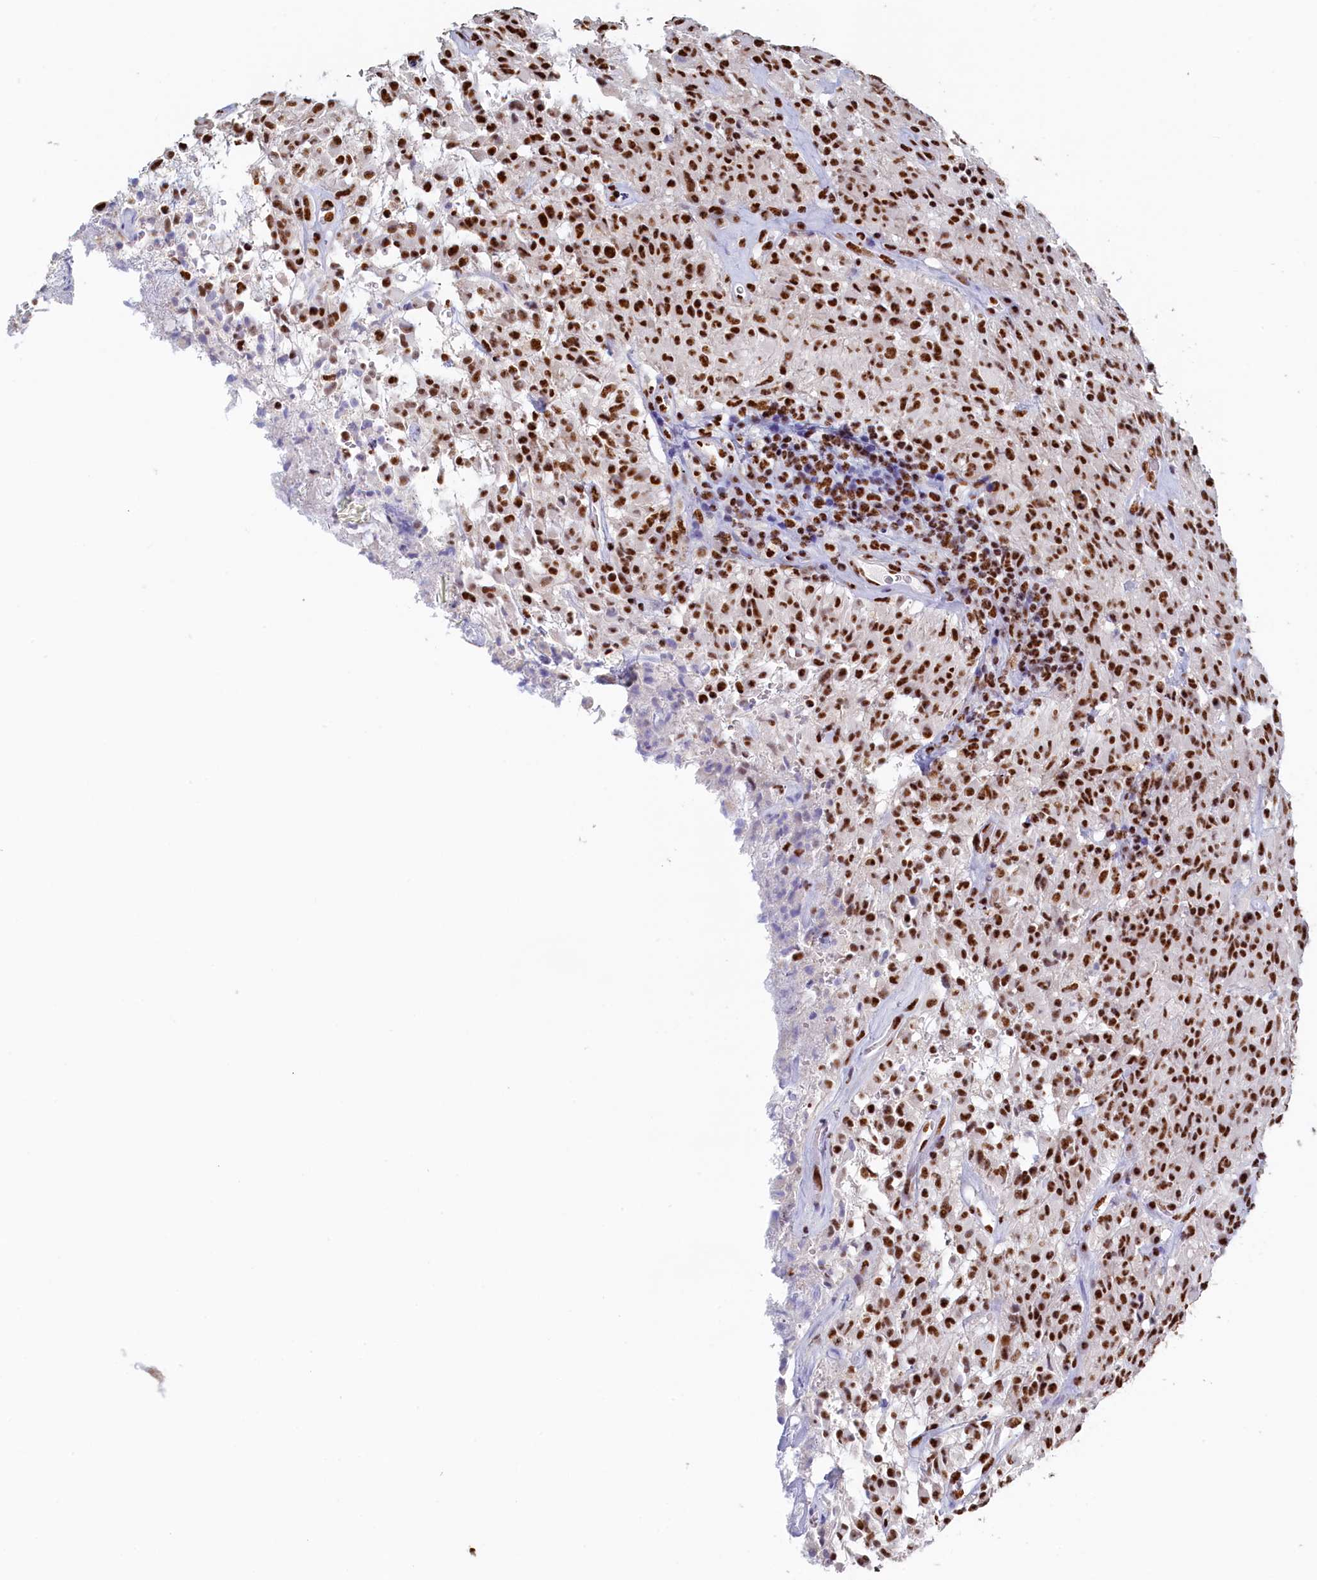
{"staining": {"intensity": "strong", "quantity": ">75%", "location": "nuclear"}, "tissue": "glioma", "cell_type": "Tumor cells", "image_type": "cancer", "snomed": [{"axis": "morphology", "description": "Glioma, malignant, High grade"}, {"axis": "topography", "description": "Brain"}], "caption": "Glioma stained with DAB IHC shows high levels of strong nuclear staining in approximately >75% of tumor cells.", "gene": "MOSPD3", "patient": {"sex": "female", "age": 57}}